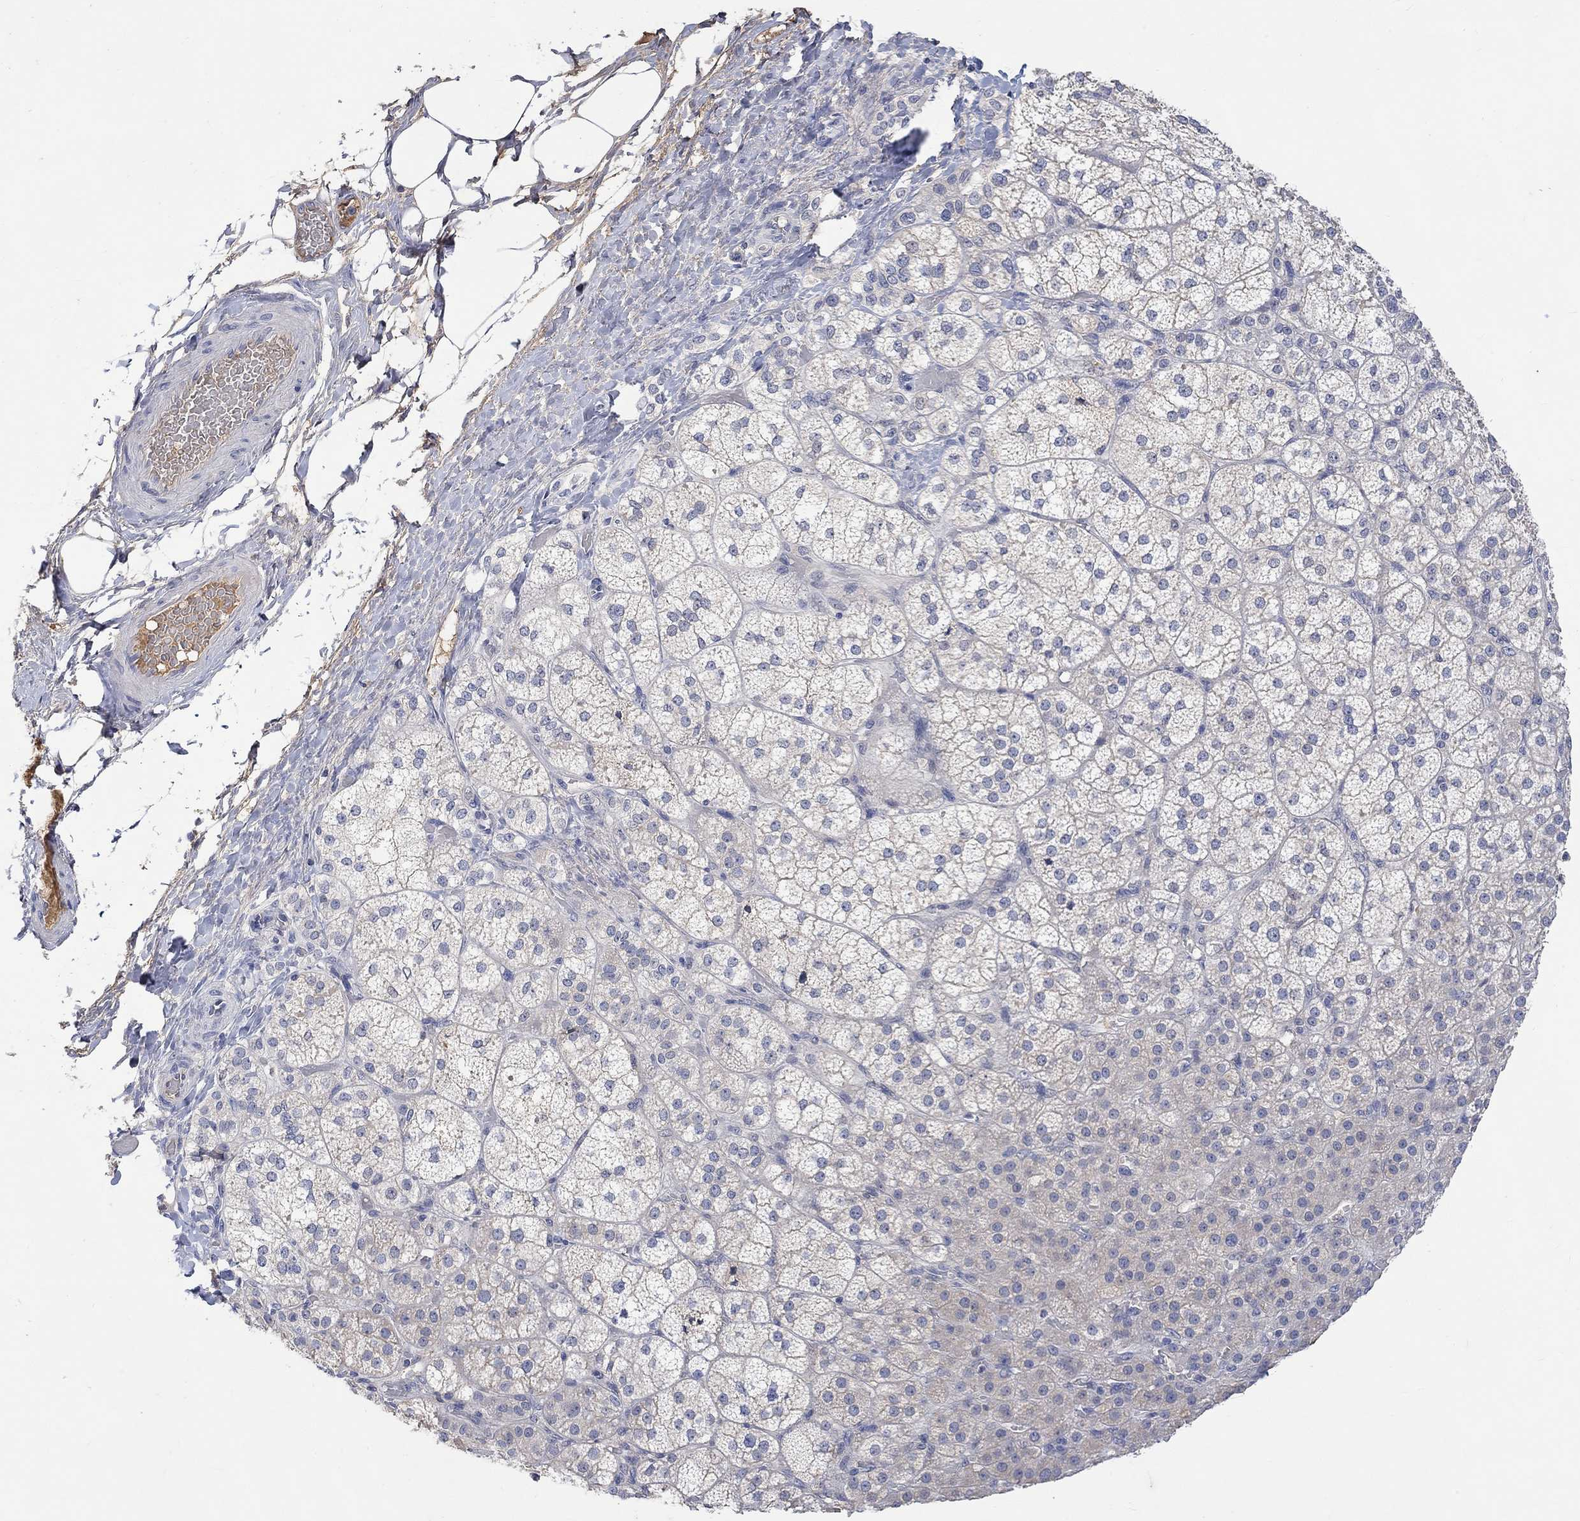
{"staining": {"intensity": "moderate", "quantity": "<25%", "location": "cytoplasmic/membranous"}, "tissue": "adrenal gland", "cell_type": "Glandular cells", "image_type": "normal", "snomed": [{"axis": "morphology", "description": "Normal tissue, NOS"}, {"axis": "topography", "description": "Adrenal gland"}], "caption": "A histopathology image showing moderate cytoplasmic/membranous staining in approximately <25% of glandular cells in unremarkable adrenal gland, as visualized by brown immunohistochemical staining.", "gene": "MSTN", "patient": {"sex": "female", "age": 60}}